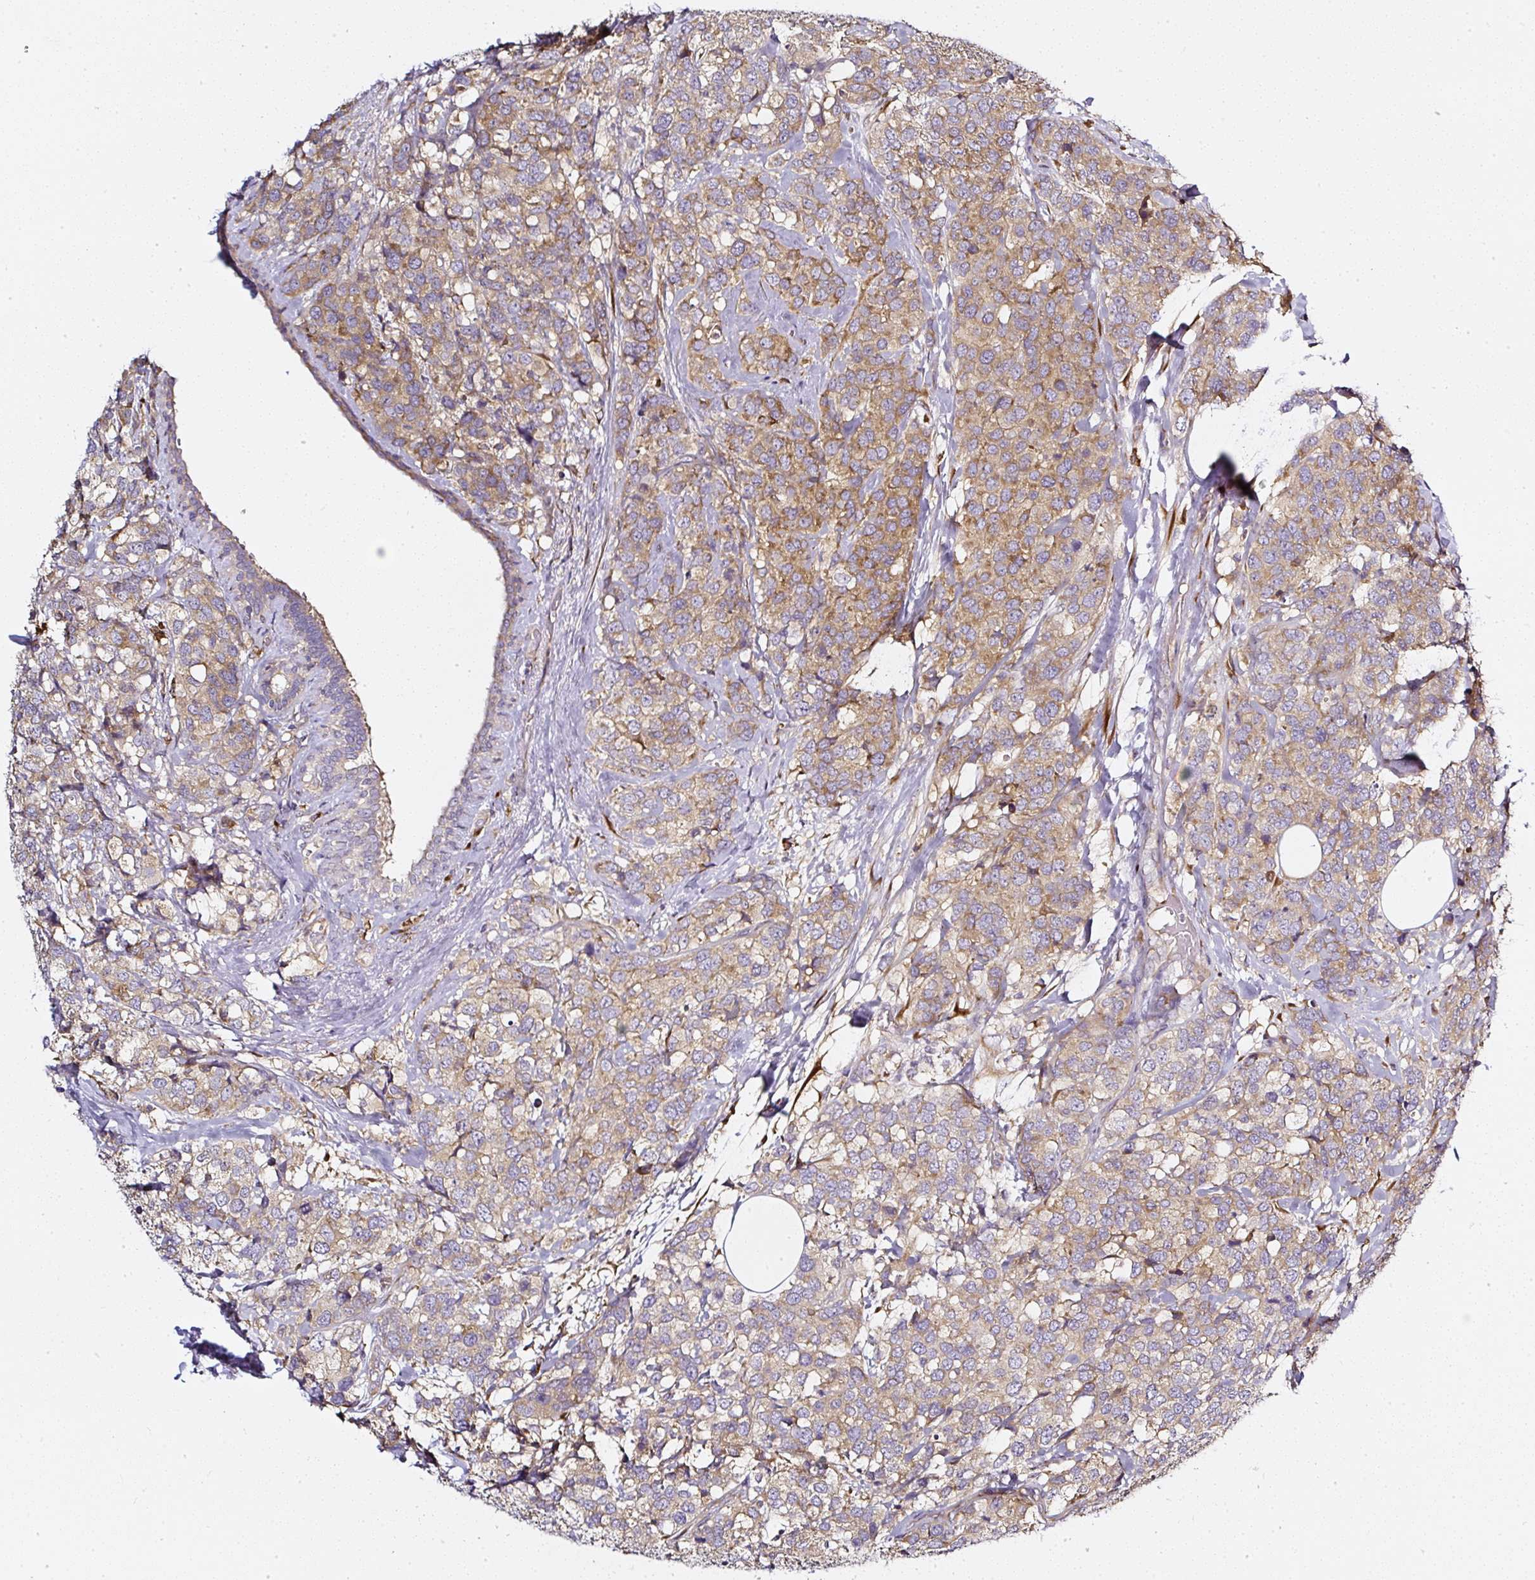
{"staining": {"intensity": "moderate", "quantity": ">75%", "location": "cytoplasmic/membranous"}, "tissue": "breast cancer", "cell_type": "Tumor cells", "image_type": "cancer", "snomed": [{"axis": "morphology", "description": "Lobular carcinoma"}, {"axis": "topography", "description": "Breast"}], "caption": "Protein analysis of breast cancer (lobular carcinoma) tissue reveals moderate cytoplasmic/membranous staining in about >75% of tumor cells.", "gene": "MLX", "patient": {"sex": "female", "age": 59}}